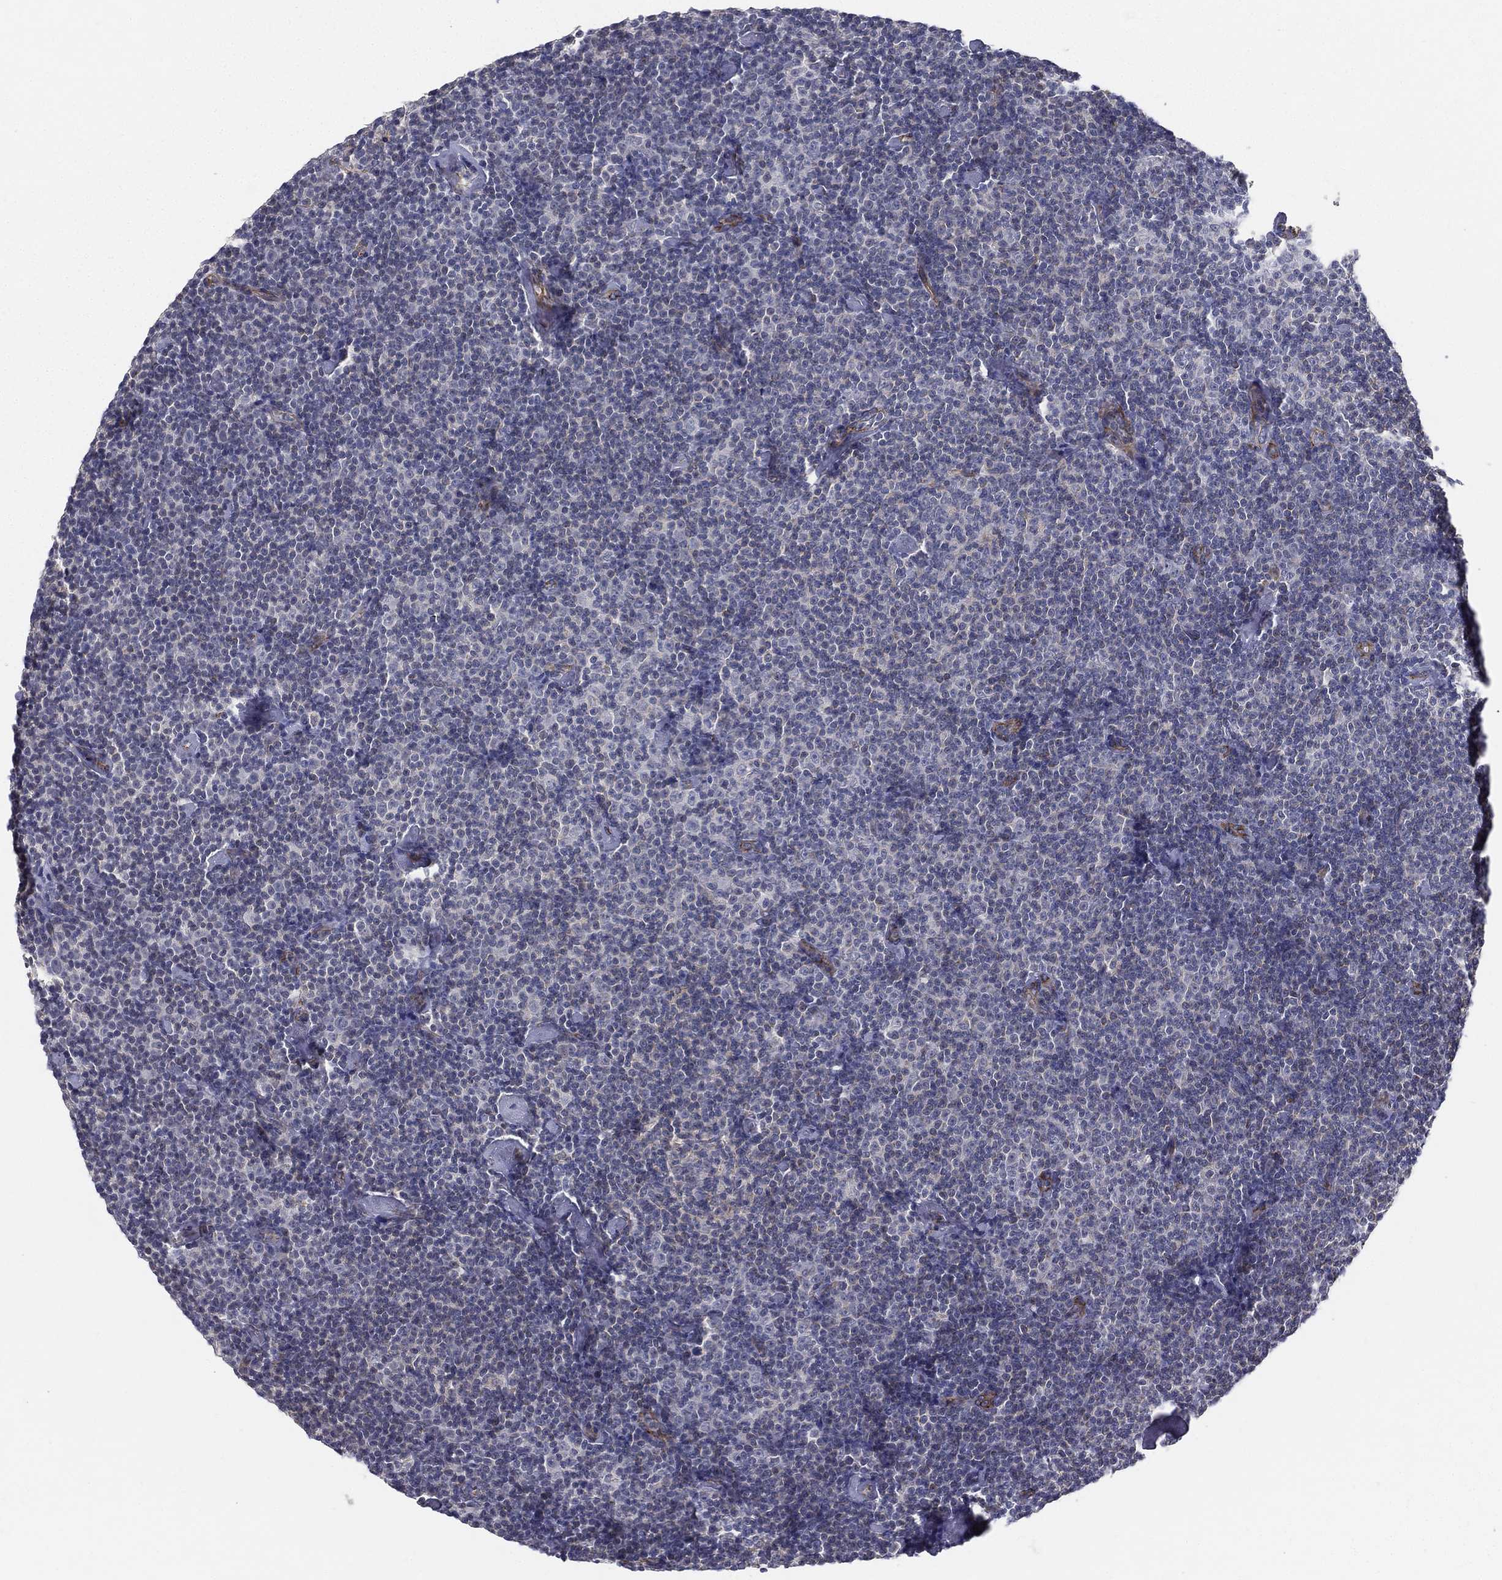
{"staining": {"intensity": "negative", "quantity": "none", "location": "none"}, "tissue": "lymphoma", "cell_type": "Tumor cells", "image_type": "cancer", "snomed": [{"axis": "morphology", "description": "Malignant lymphoma, non-Hodgkin's type, Low grade"}, {"axis": "topography", "description": "Lymph node"}], "caption": "Immunohistochemistry of malignant lymphoma, non-Hodgkin's type (low-grade) shows no staining in tumor cells.", "gene": "LRRC56", "patient": {"sex": "male", "age": 81}}